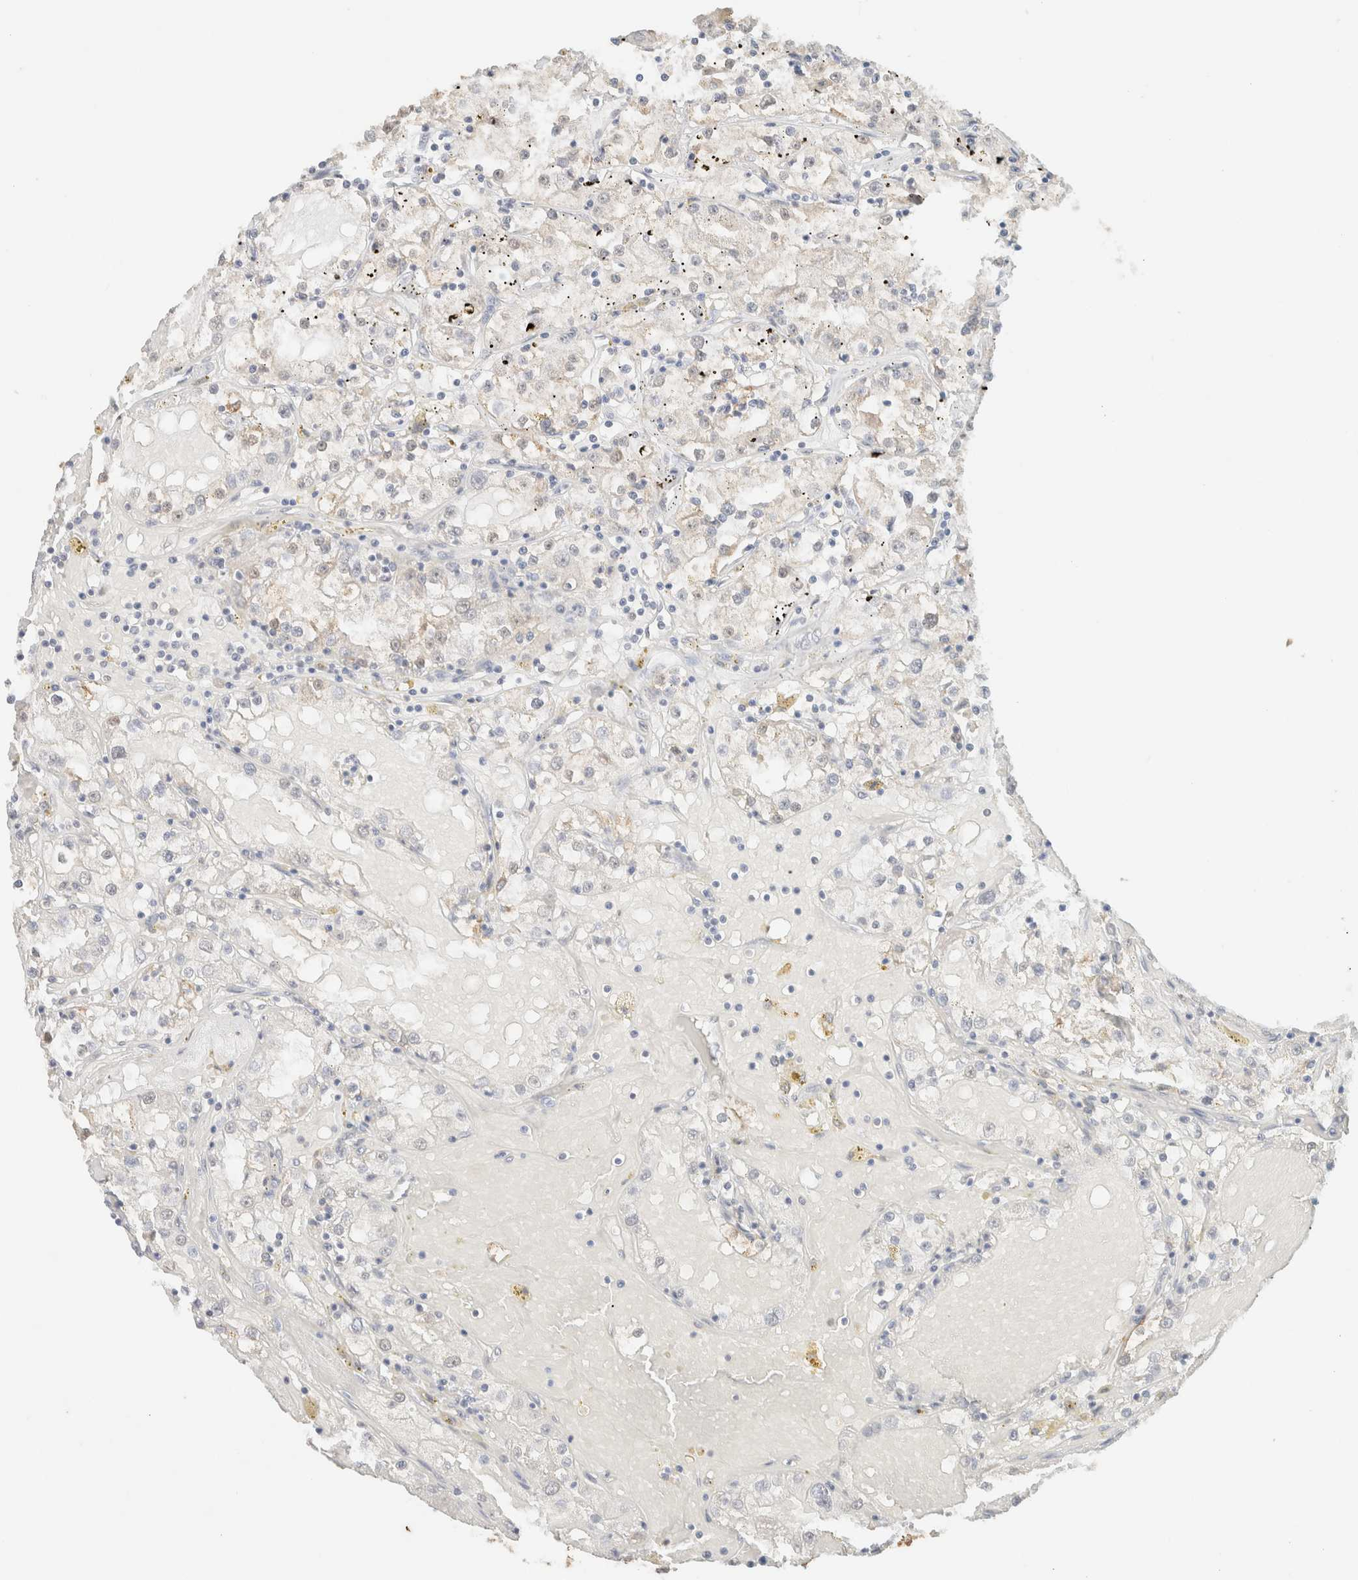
{"staining": {"intensity": "weak", "quantity": "<25%", "location": "cytoplasmic/membranous"}, "tissue": "renal cancer", "cell_type": "Tumor cells", "image_type": "cancer", "snomed": [{"axis": "morphology", "description": "Adenocarcinoma, NOS"}, {"axis": "topography", "description": "Kidney"}], "caption": "There is no significant staining in tumor cells of renal cancer (adenocarcinoma).", "gene": "CPA1", "patient": {"sex": "male", "age": 56}}